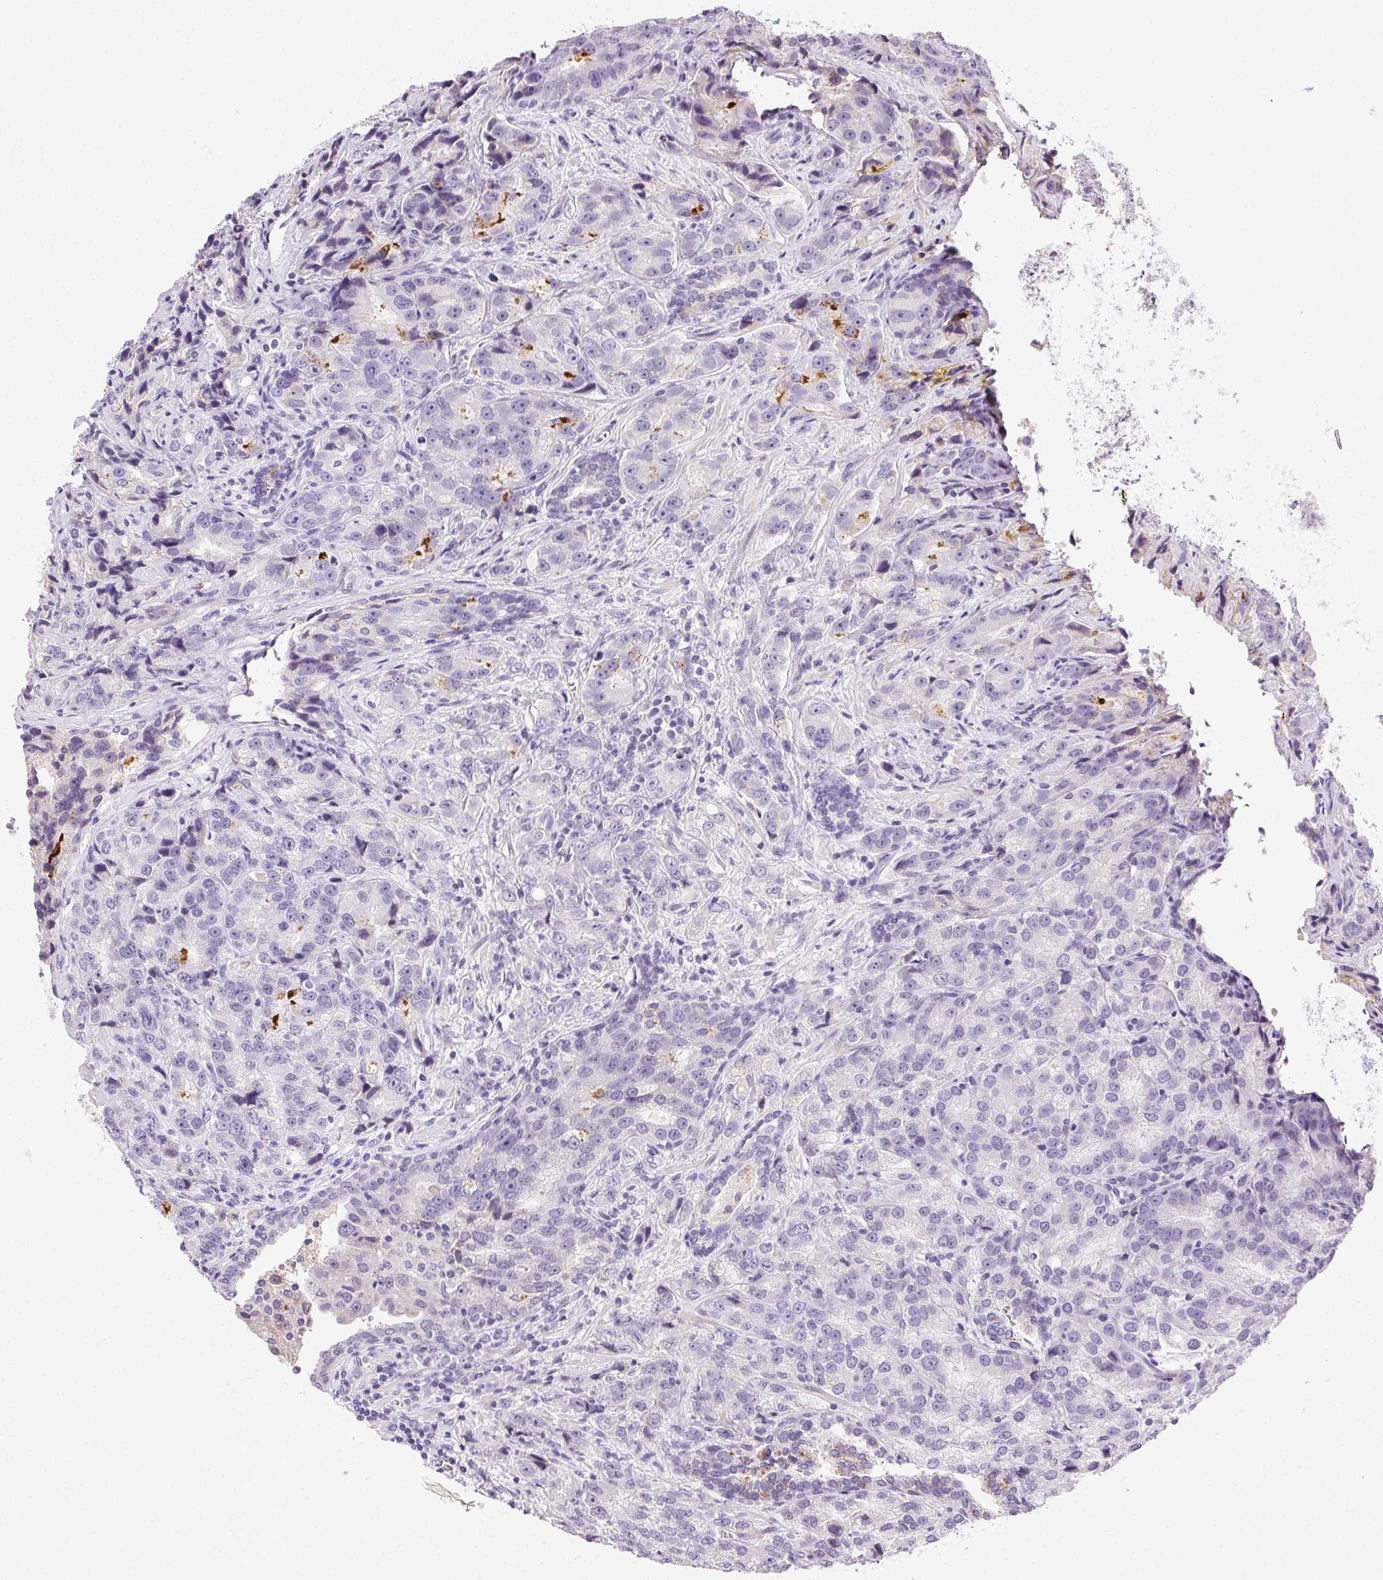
{"staining": {"intensity": "negative", "quantity": "none", "location": "none"}, "tissue": "prostate cancer", "cell_type": "Tumor cells", "image_type": "cancer", "snomed": [{"axis": "morphology", "description": "Adenocarcinoma, NOS"}, {"axis": "topography", "description": "Prostate"}], "caption": "Human prostate cancer (adenocarcinoma) stained for a protein using immunohistochemistry (IHC) demonstrates no expression in tumor cells.", "gene": "BPIFB2", "patient": {"sex": "male", "age": 63}}